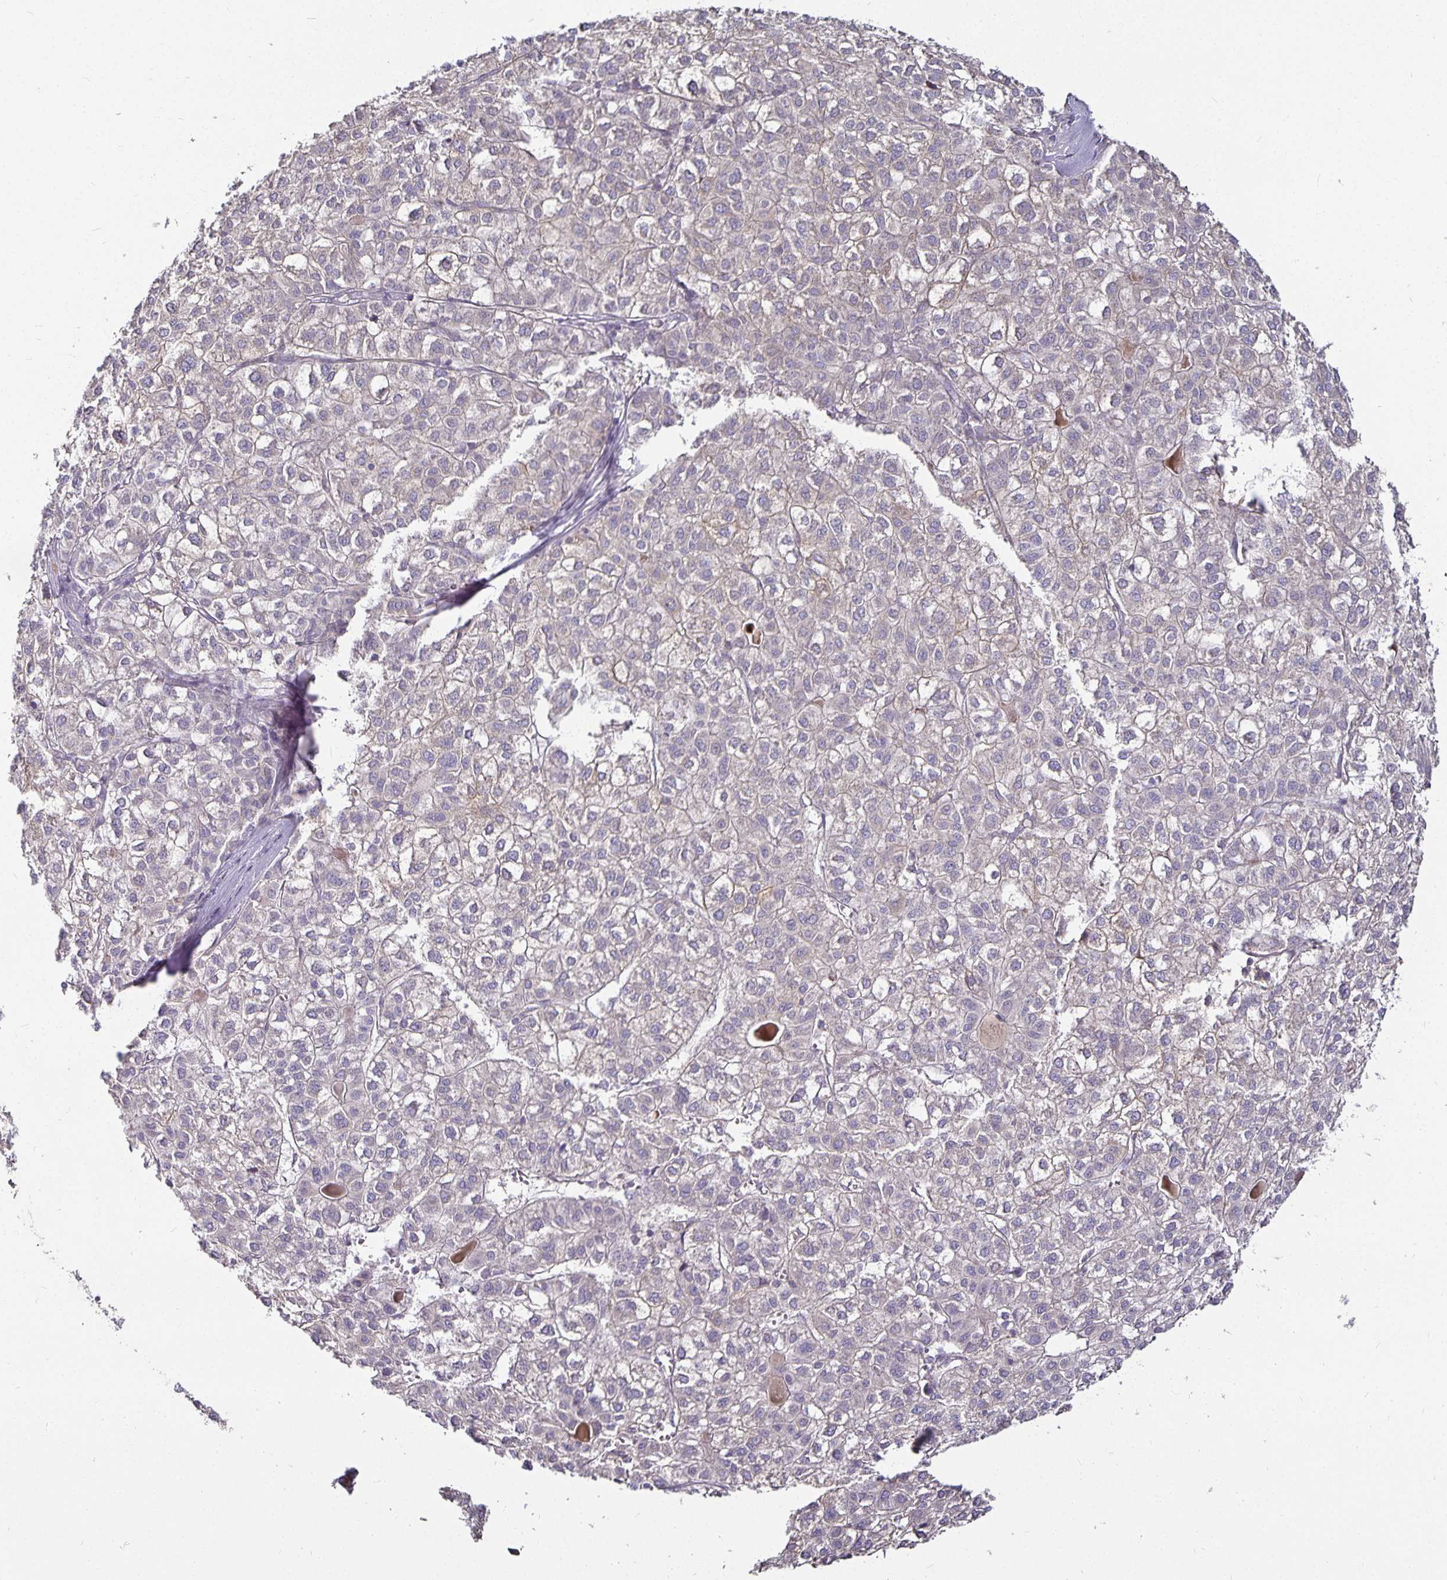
{"staining": {"intensity": "negative", "quantity": "none", "location": "none"}, "tissue": "liver cancer", "cell_type": "Tumor cells", "image_type": "cancer", "snomed": [{"axis": "morphology", "description": "Carcinoma, Hepatocellular, NOS"}, {"axis": "topography", "description": "Liver"}], "caption": "Human hepatocellular carcinoma (liver) stained for a protein using immunohistochemistry demonstrates no expression in tumor cells.", "gene": "CA12", "patient": {"sex": "female", "age": 43}}